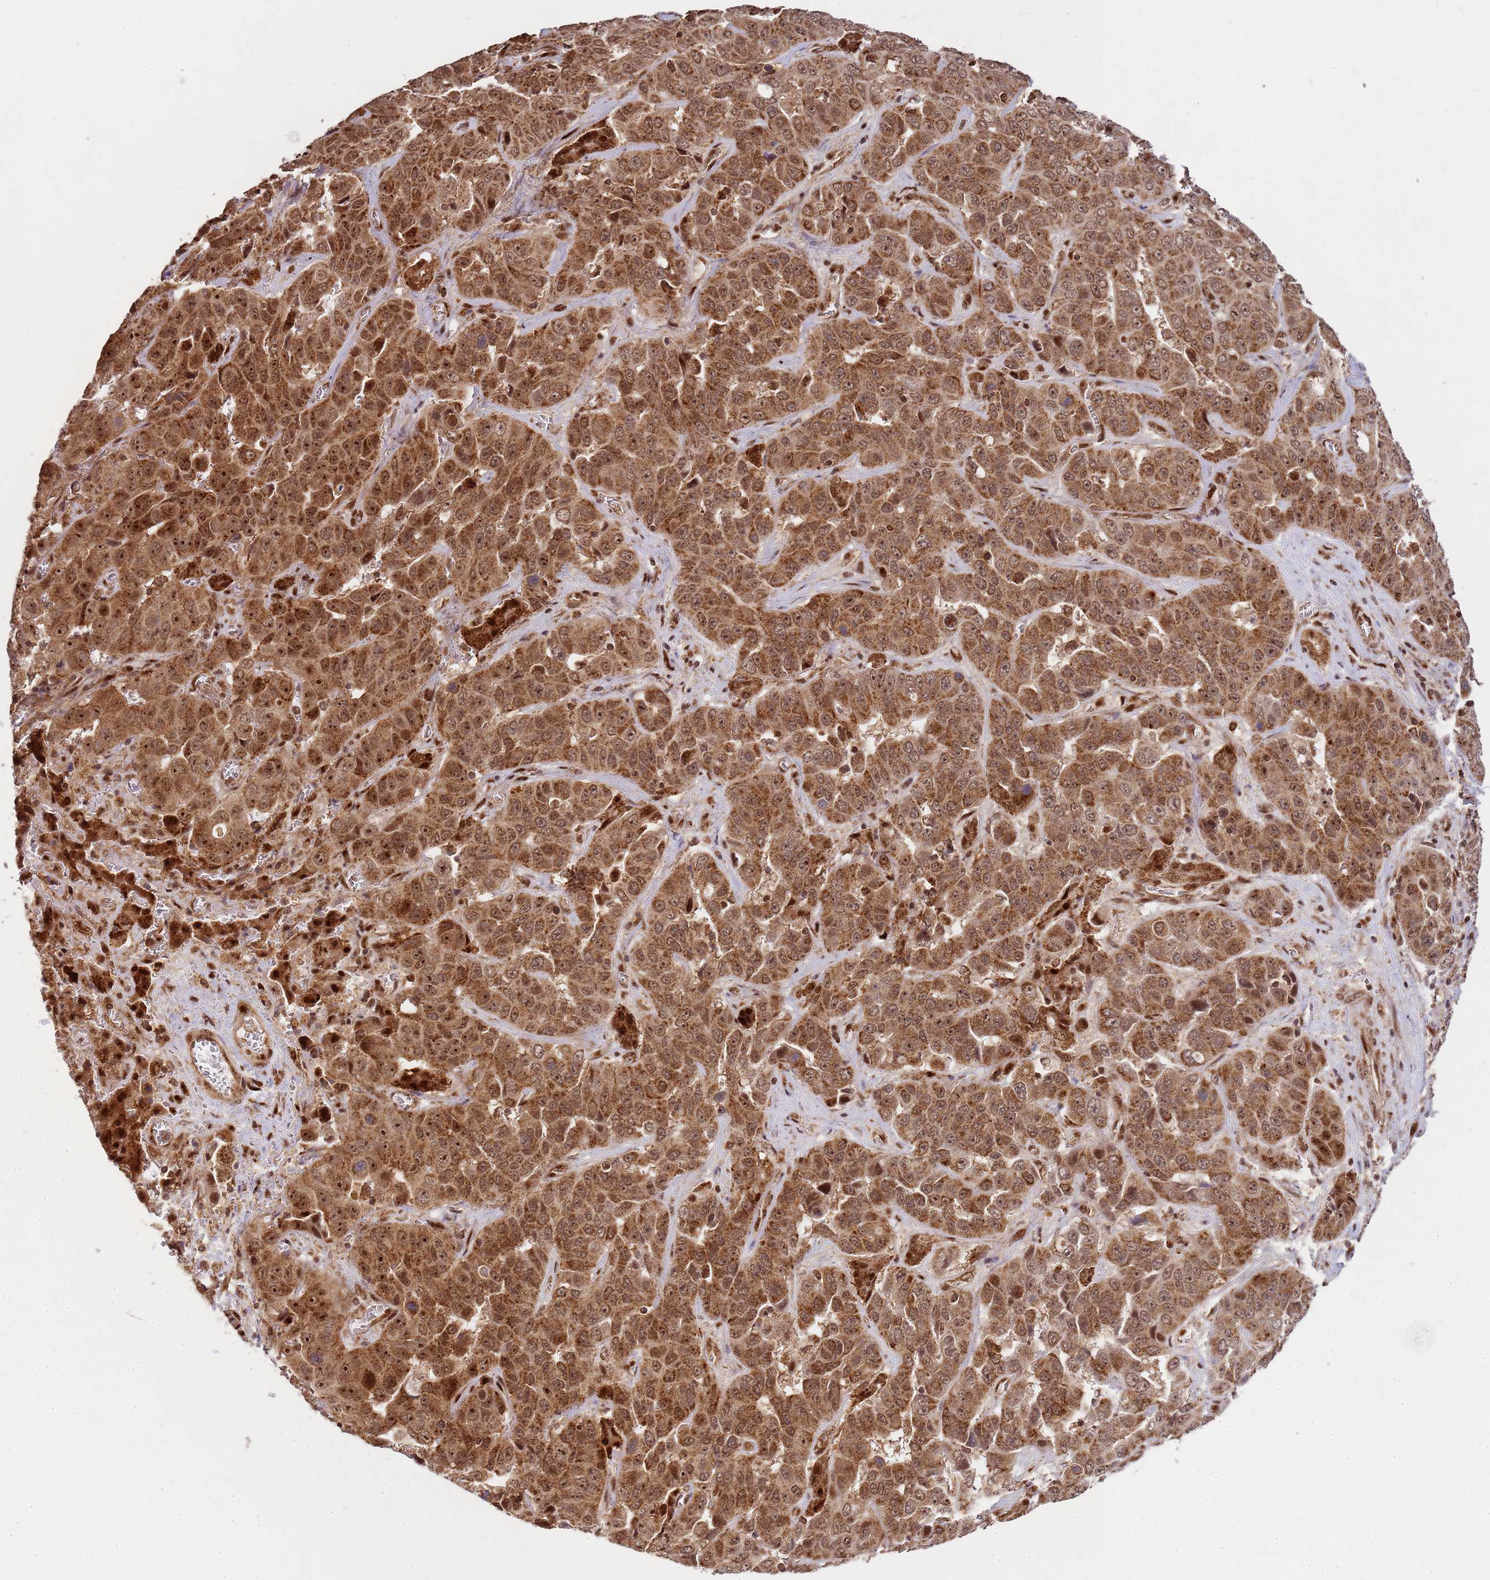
{"staining": {"intensity": "moderate", "quantity": ">75%", "location": "cytoplasmic/membranous,nuclear"}, "tissue": "liver cancer", "cell_type": "Tumor cells", "image_type": "cancer", "snomed": [{"axis": "morphology", "description": "Cholangiocarcinoma"}, {"axis": "topography", "description": "Liver"}], "caption": "Moderate cytoplasmic/membranous and nuclear protein staining is present in approximately >75% of tumor cells in liver cancer.", "gene": "PEX14", "patient": {"sex": "female", "age": 52}}